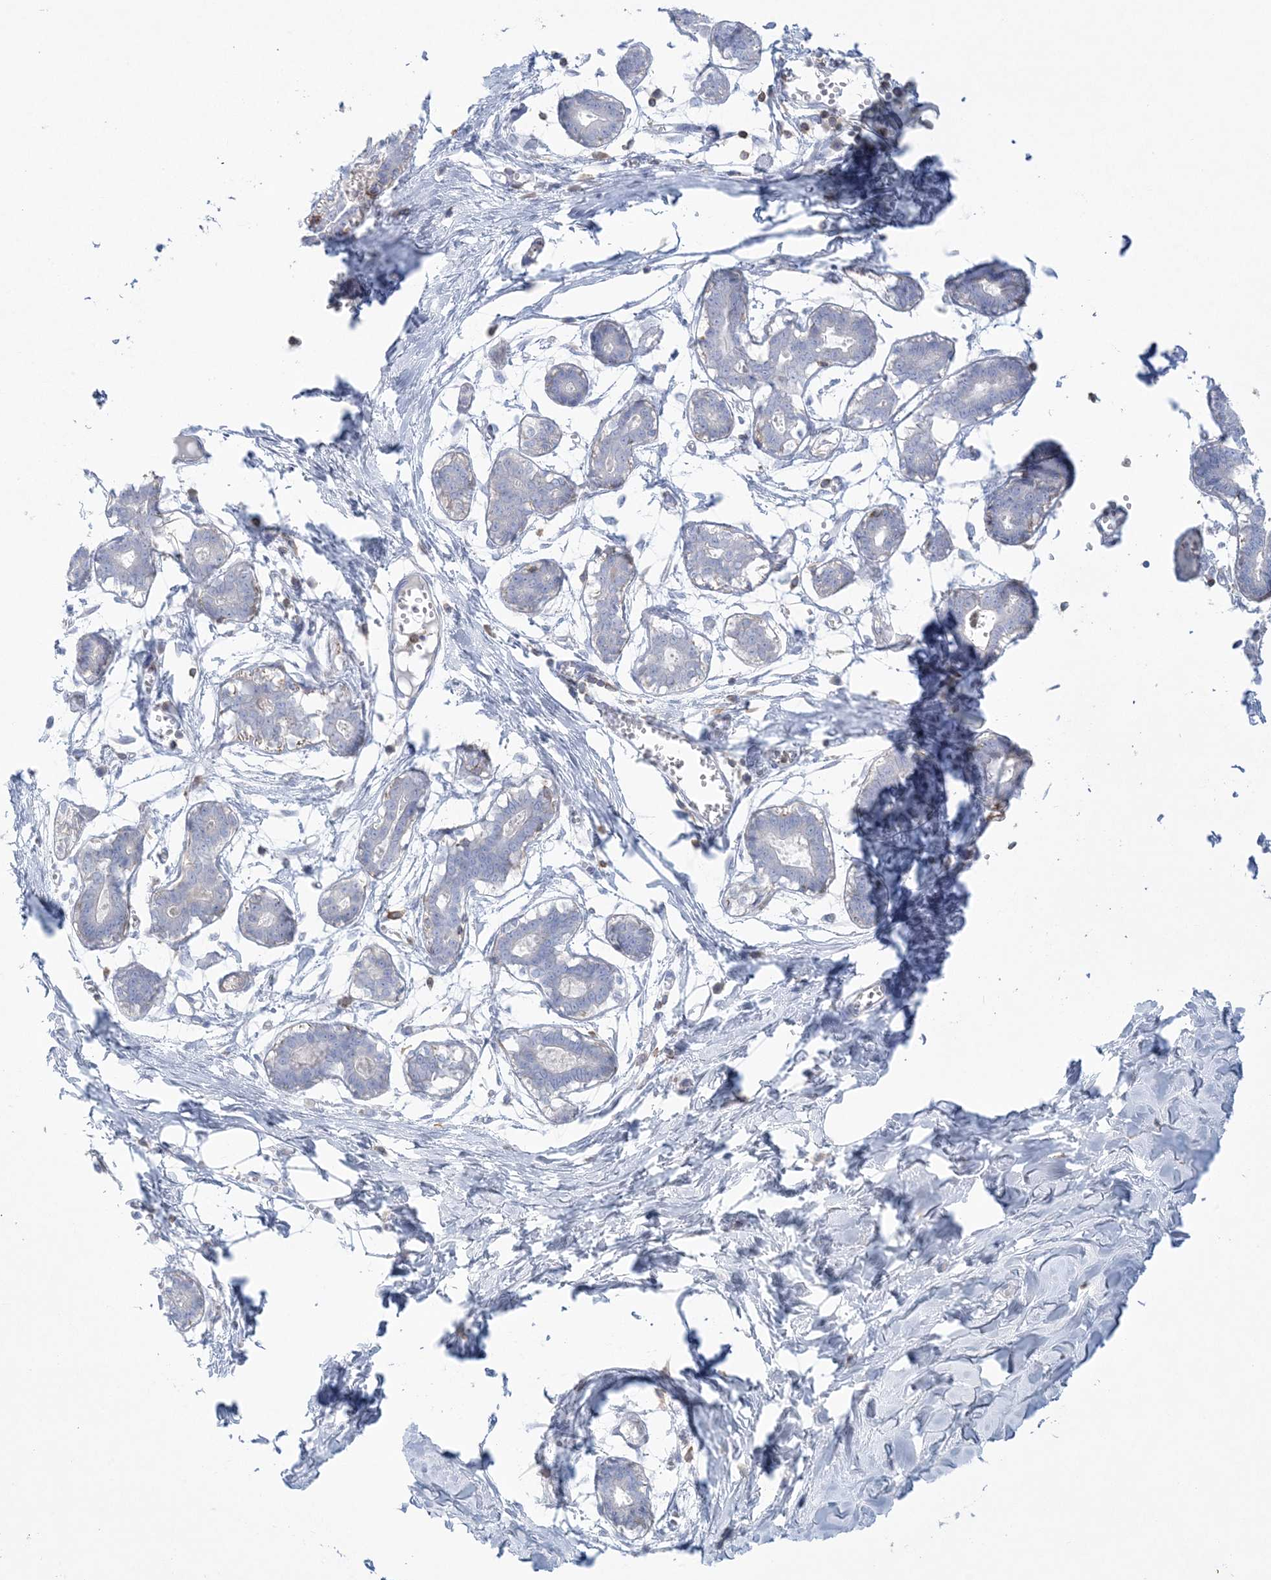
{"staining": {"intensity": "negative", "quantity": "none", "location": "none"}, "tissue": "breast", "cell_type": "Adipocytes", "image_type": "normal", "snomed": [{"axis": "morphology", "description": "Normal tissue, NOS"}, {"axis": "topography", "description": "Breast"}], "caption": "There is no significant staining in adipocytes of breast. (Brightfield microscopy of DAB IHC at high magnification).", "gene": "ARHGAP30", "patient": {"sex": "female", "age": 27}}